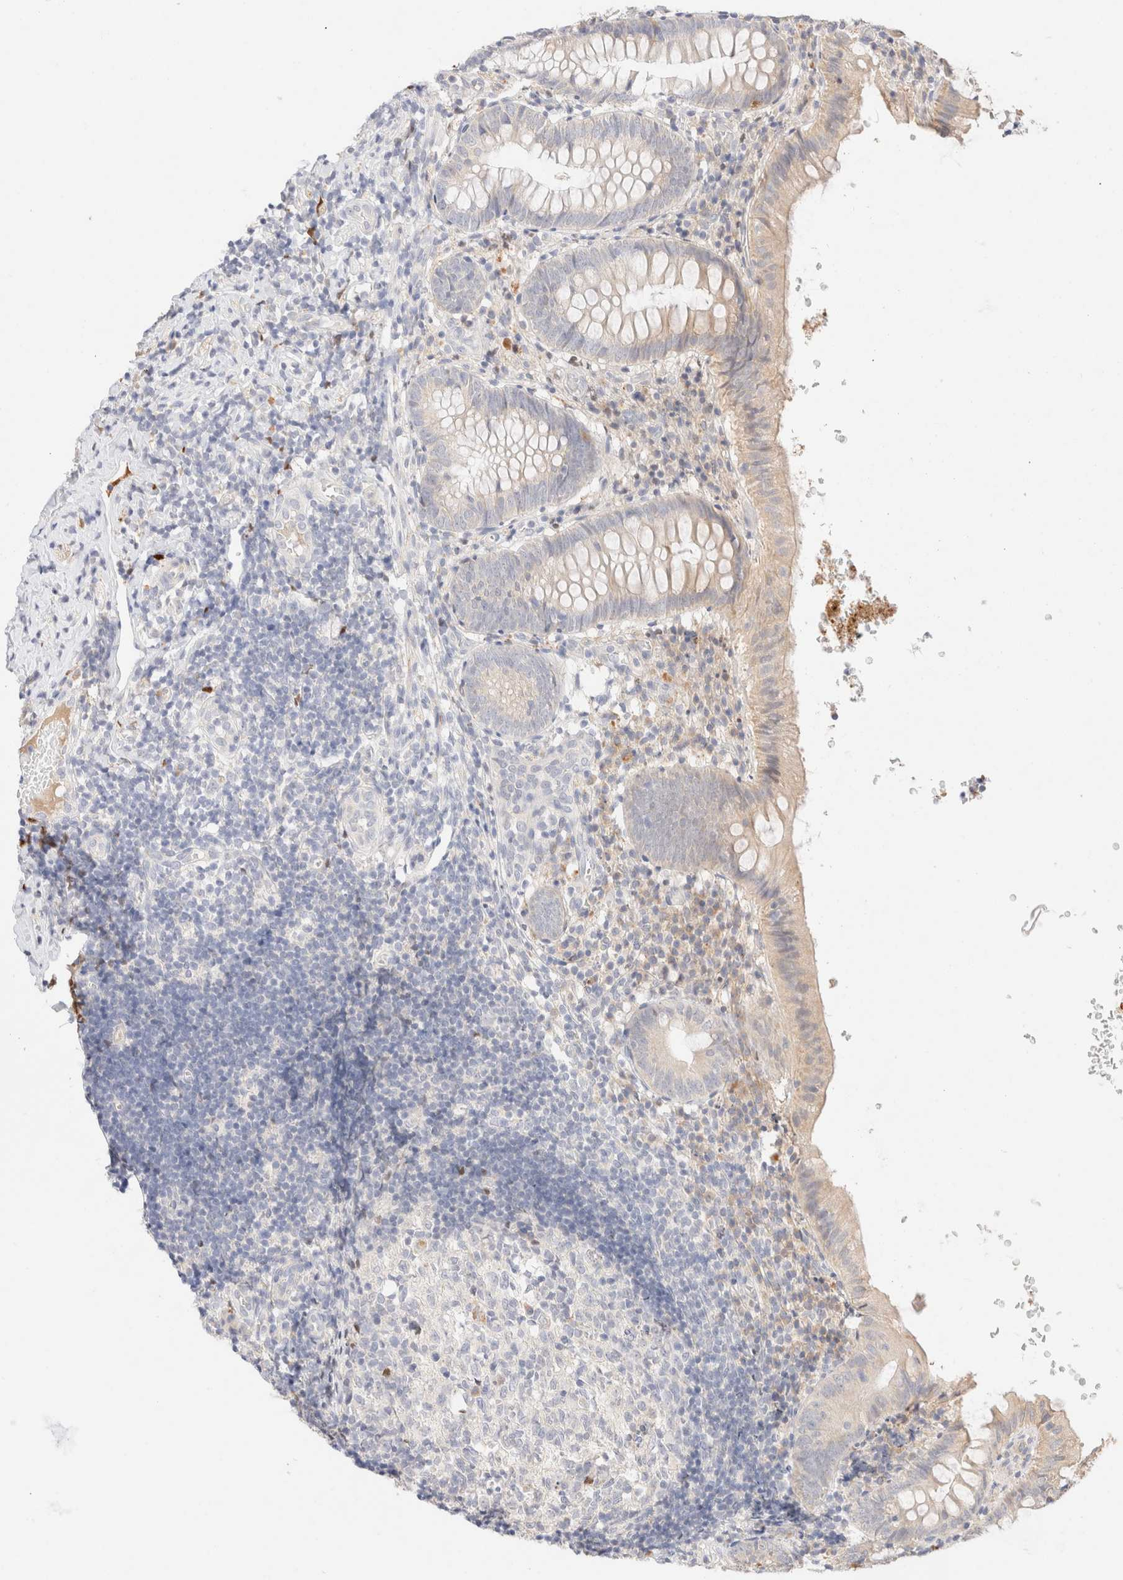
{"staining": {"intensity": "weak", "quantity": "<25%", "location": "cytoplasmic/membranous"}, "tissue": "appendix", "cell_type": "Glandular cells", "image_type": "normal", "snomed": [{"axis": "morphology", "description": "Normal tissue, NOS"}, {"axis": "topography", "description": "Appendix"}], "caption": "Protein analysis of benign appendix reveals no significant positivity in glandular cells. (IHC, brightfield microscopy, high magnification).", "gene": "SNTB1", "patient": {"sex": "male", "age": 8}}